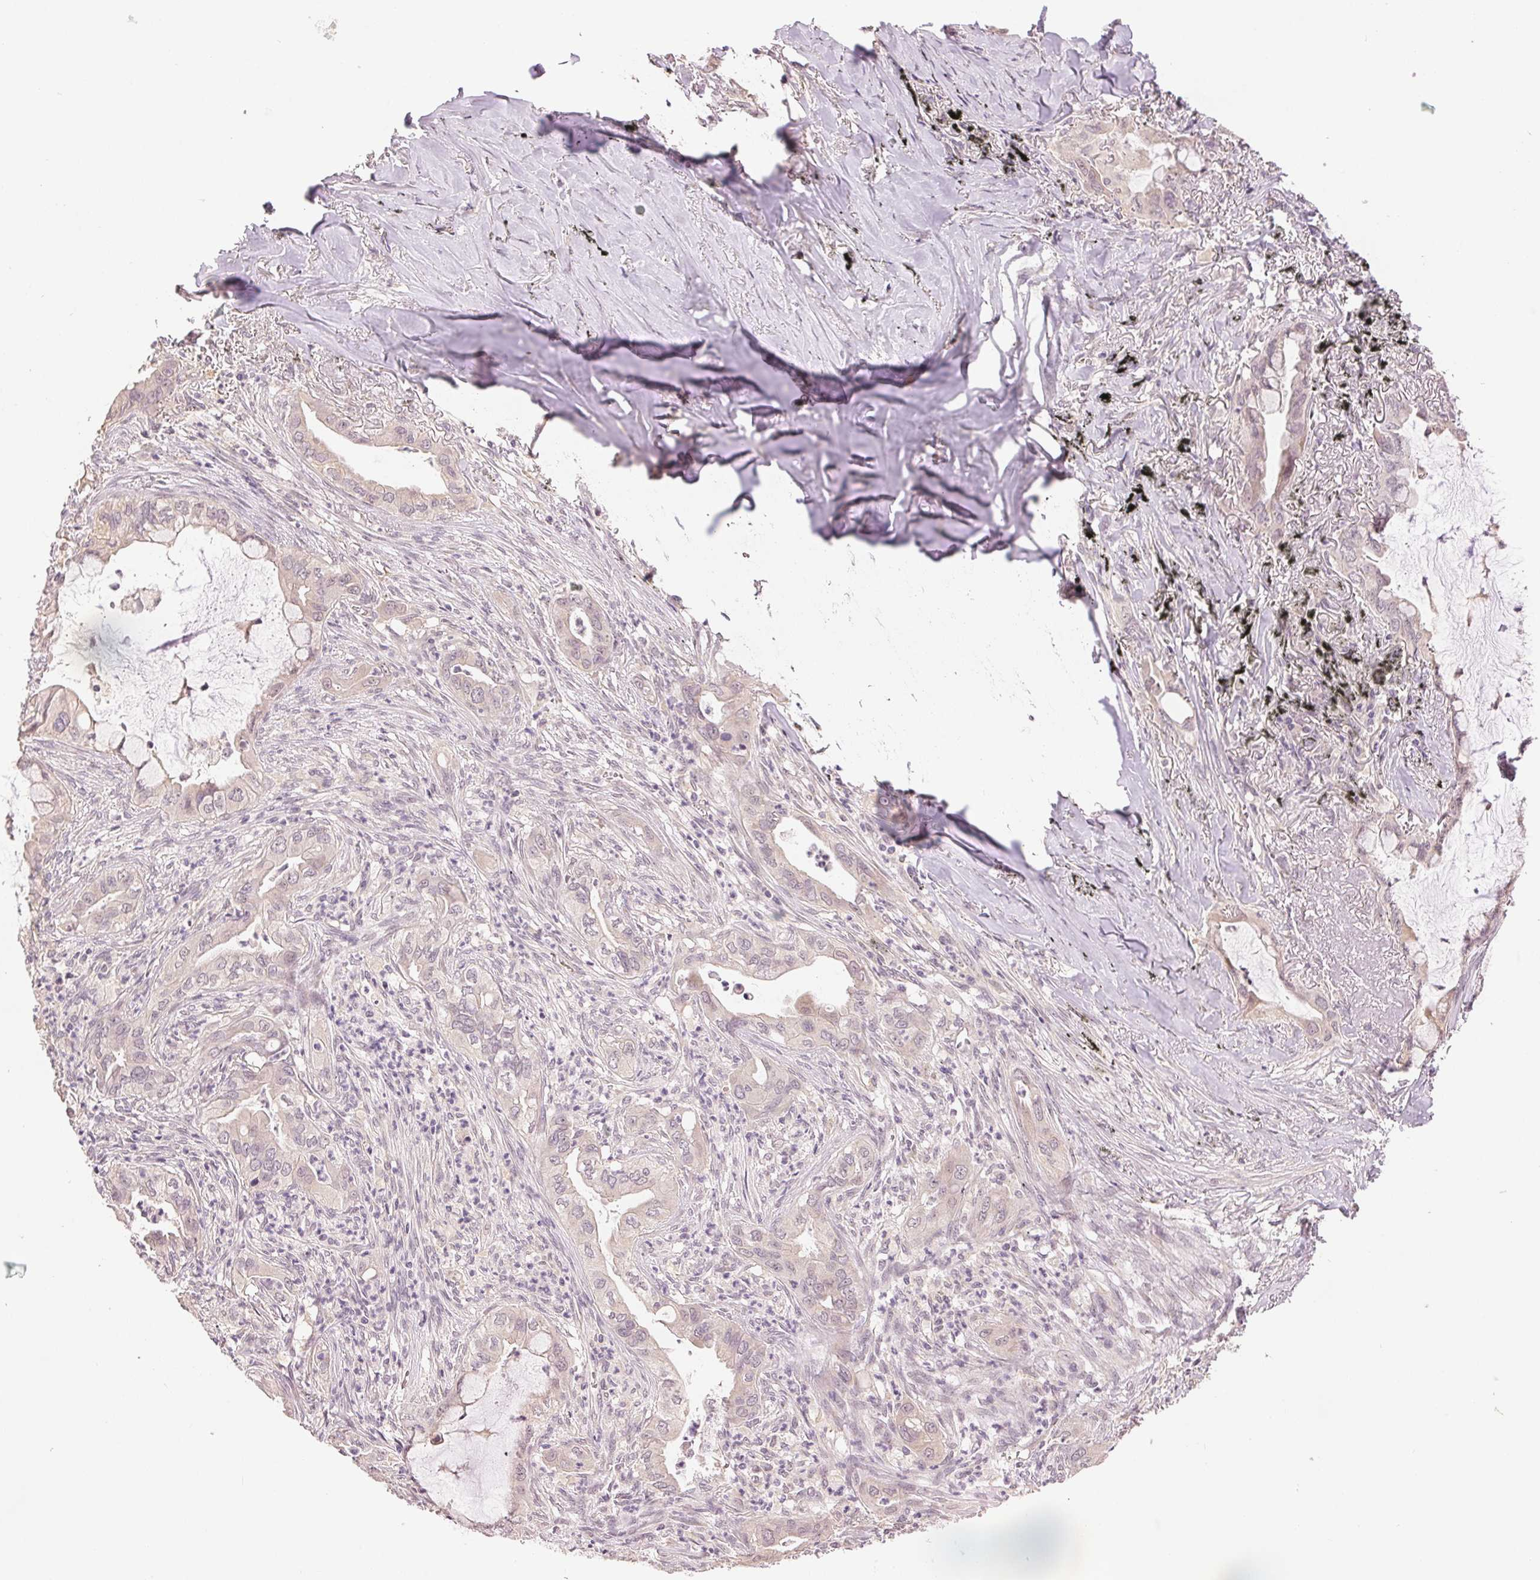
{"staining": {"intensity": "weak", "quantity": "<25%", "location": "nuclear"}, "tissue": "lung cancer", "cell_type": "Tumor cells", "image_type": "cancer", "snomed": [{"axis": "morphology", "description": "Adenocarcinoma, NOS"}, {"axis": "topography", "description": "Lung"}], "caption": "The immunohistochemistry (IHC) micrograph has no significant staining in tumor cells of lung adenocarcinoma tissue.", "gene": "PLCB1", "patient": {"sex": "male", "age": 65}}